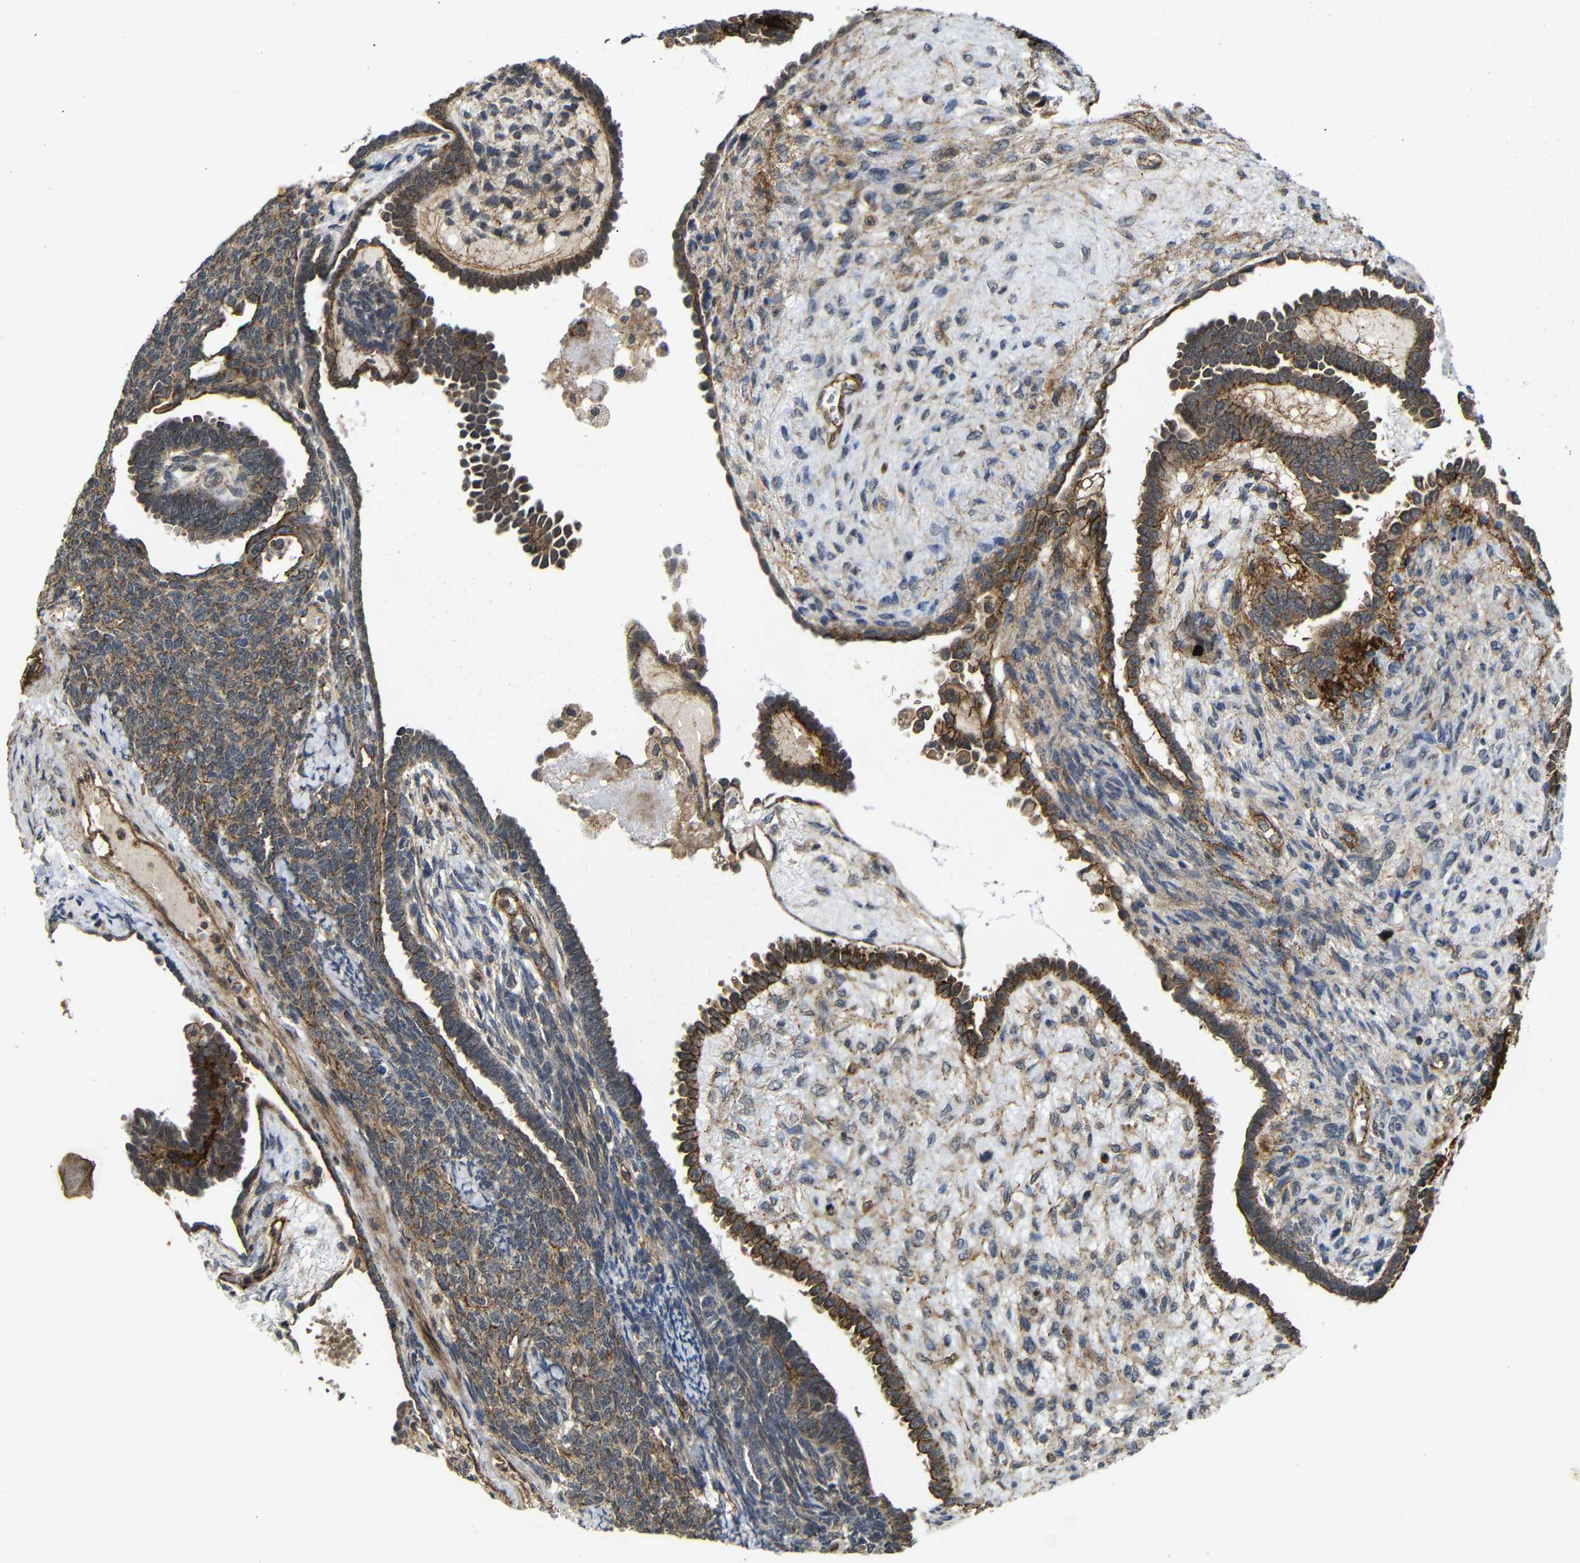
{"staining": {"intensity": "strong", "quantity": ">75%", "location": "cytoplasmic/membranous"}, "tissue": "endometrial cancer", "cell_type": "Tumor cells", "image_type": "cancer", "snomed": [{"axis": "morphology", "description": "Neoplasm, malignant, NOS"}, {"axis": "topography", "description": "Endometrium"}], "caption": "Malignant neoplasm (endometrial) stained for a protein shows strong cytoplasmic/membranous positivity in tumor cells. Nuclei are stained in blue.", "gene": "NANOS1", "patient": {"sex": "female", "age": 74}}